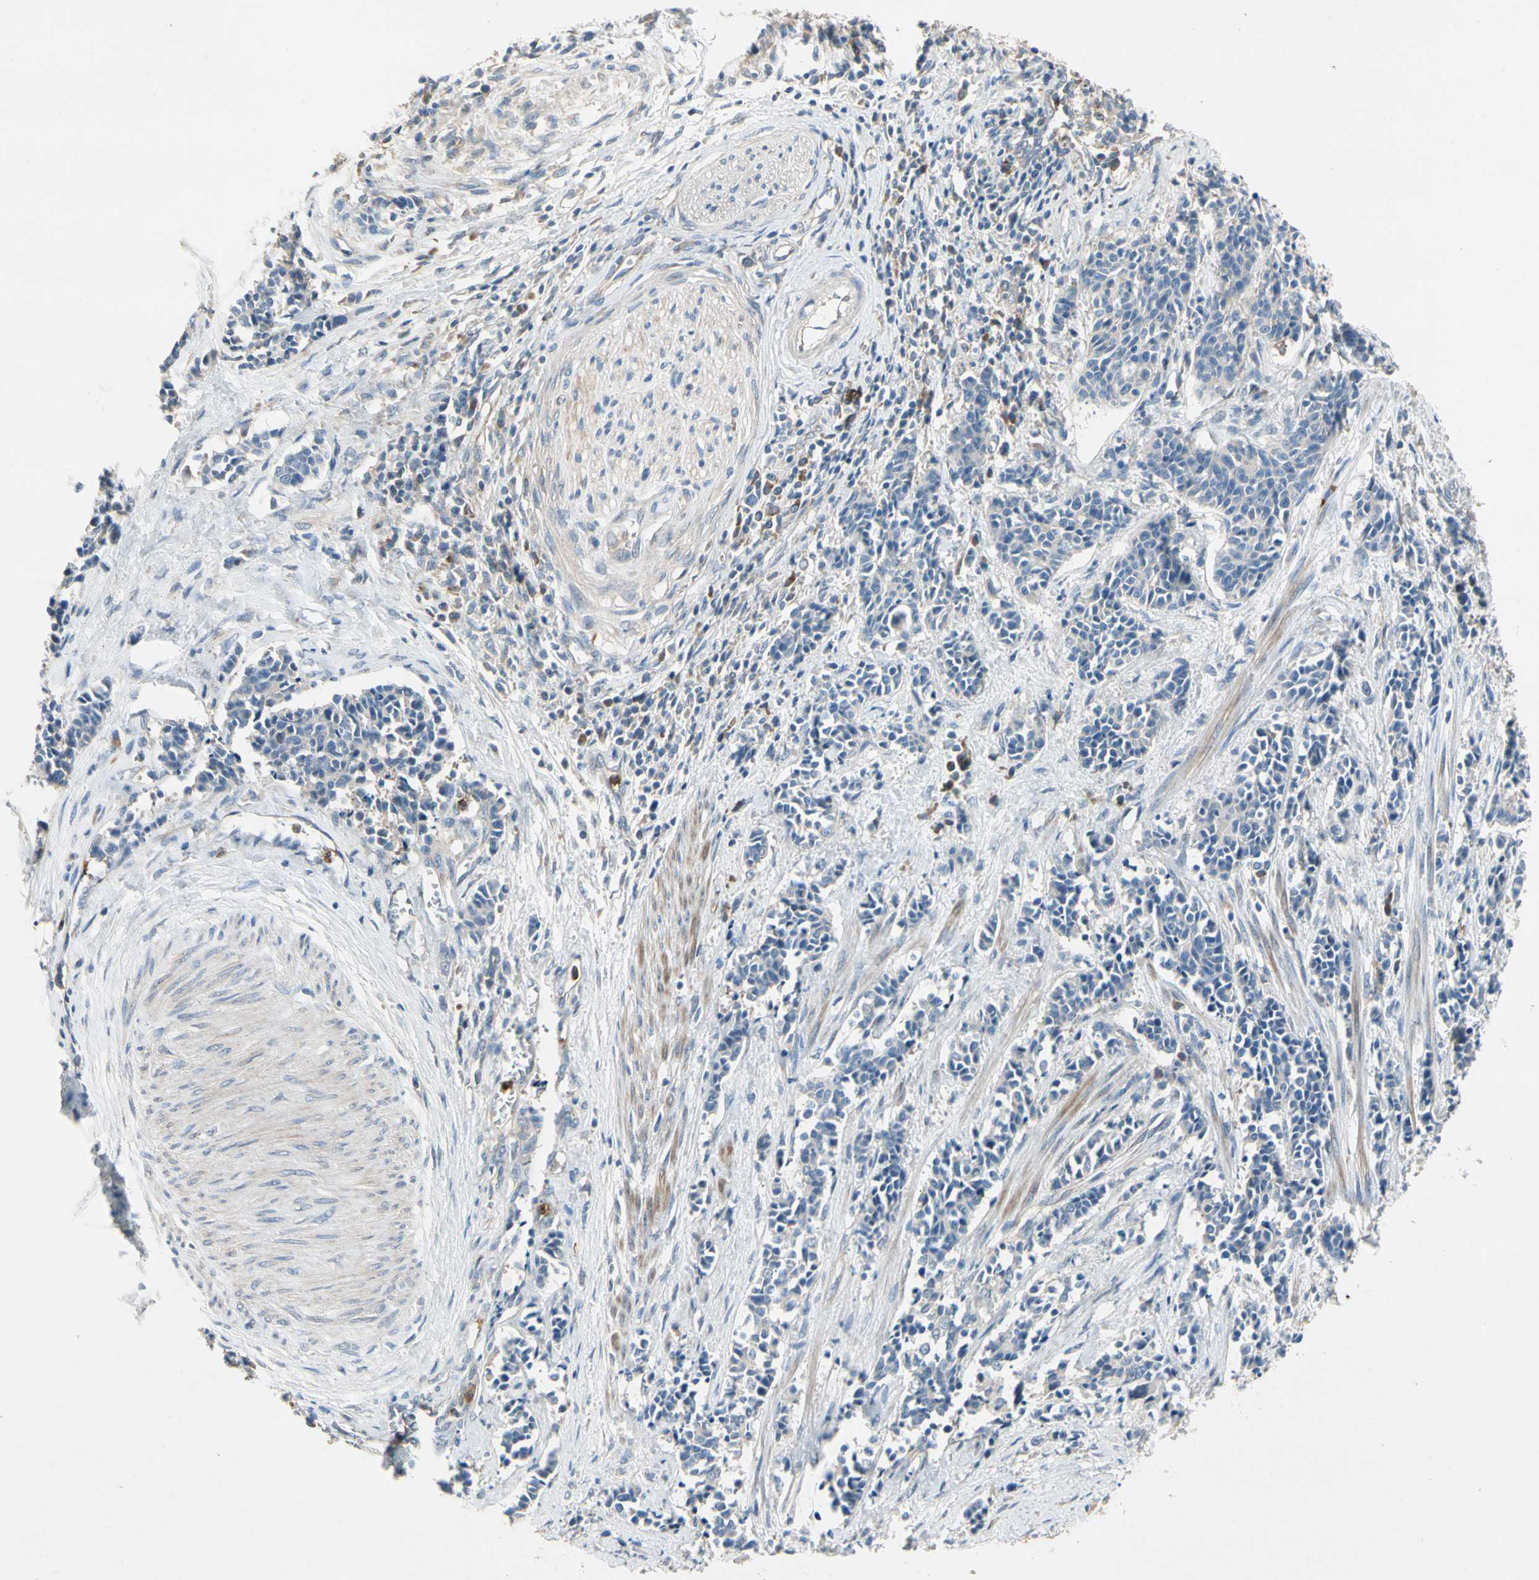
{"staining": {"intensity": "negative", "quantity": "none", "location": "none"}, "tissue": "cervical cancer", "cell_type": "Tumor cells", "image_type": "cancer", "snomed": [{"axis": "morphology", "description": "Squamous cell carcinoma, NOS"}, {"axis": "topography", "description": "Cervix"}], "caption": "Histopathology image shows no significant protein staining in tumor cells of cervical squamous cell carcinoma.", "gene": "SIGLEC5", "patient": {"sex": "female", "age": 35}}